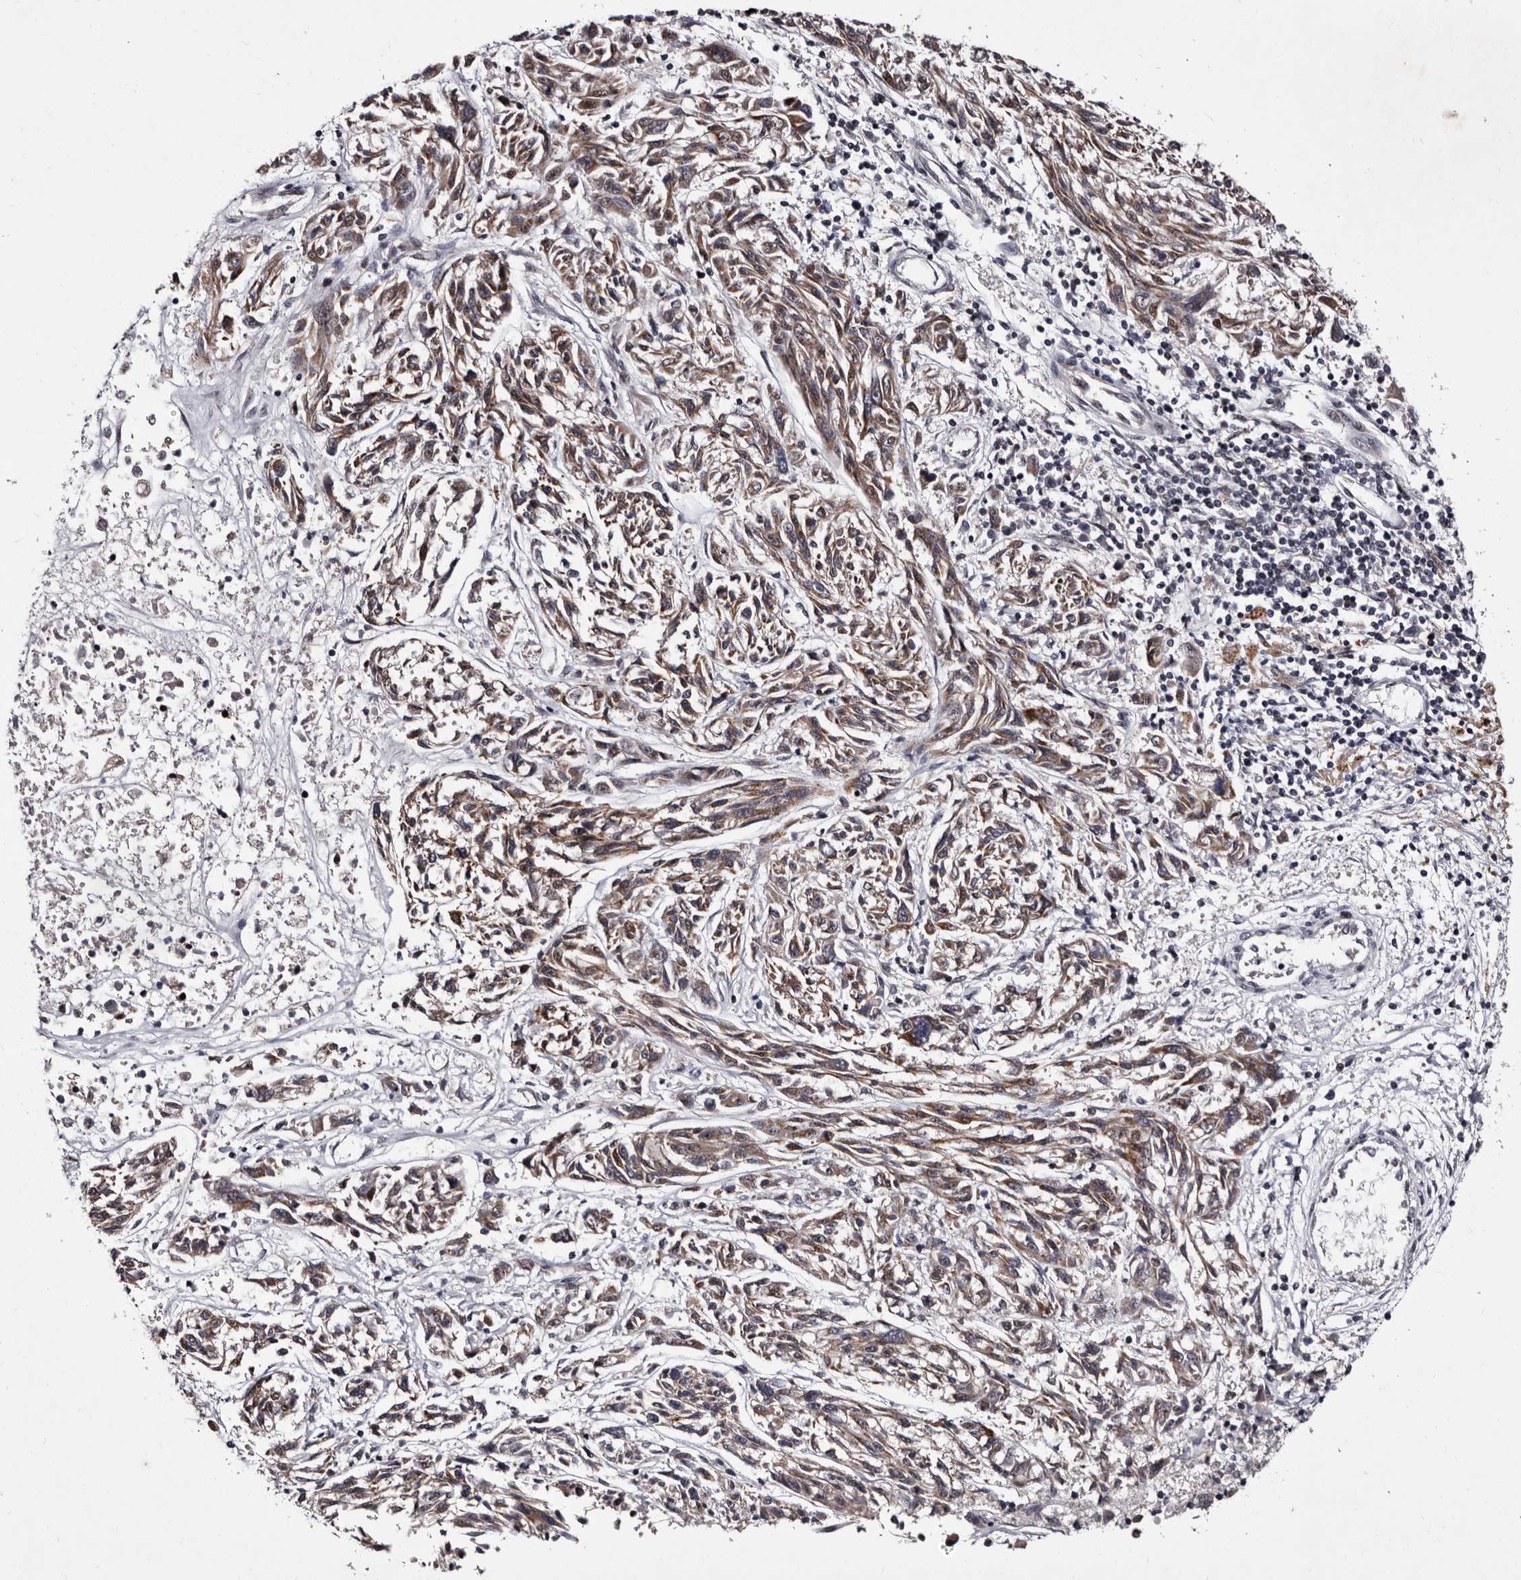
{"staining": {"intensity": "weak", "quantity": ">75%", "location": "cytoplasmic/membranous"}, "tissue": "melanoma", "cell_type": "Tumor cells", "image_type": "cancer", "snomed": [{"axis": "morphology", "description": "Malignant melanoma, NOS"}, {"axis": "topography", "description": "Skin"}], "caption": "The photomicrograph reveals immunohistochemical staining of malignant melanoma. There is weak cytoplasmic/membranous expression is present in approximately >75% of tumor cells.", "gene": "TNKS", "patient": {"sex": "male", "age": 53}}